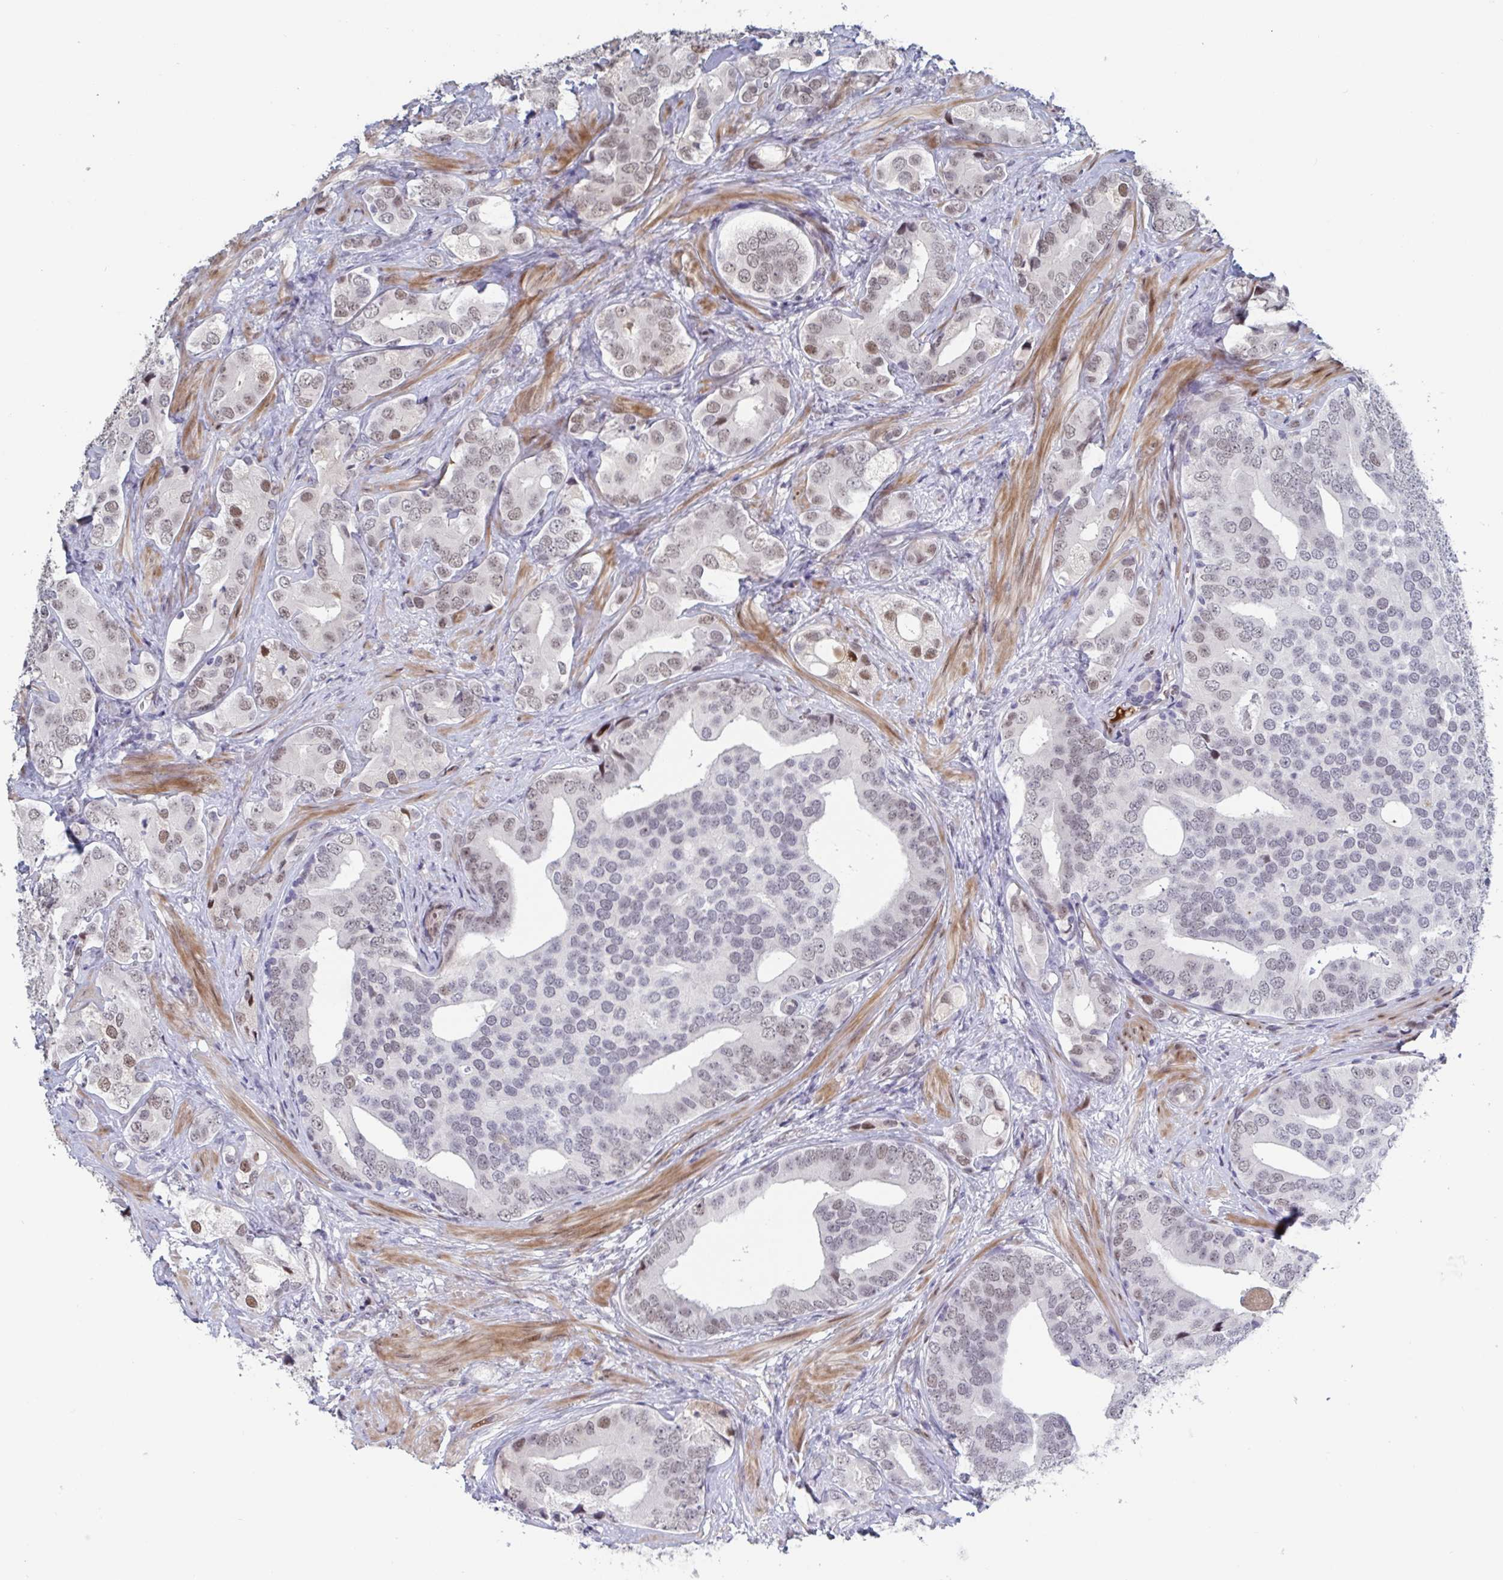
{"staining": {"intensity": "weak", "quantity": "25%-75%", "location": "nuclear"}, "tissue": "prostate cancer", "cell_type": "Tumor cells", "image_type": "cancer", "snomed": [{"axis": "morphology", "description": "Adenocarcinoma, High grade"}, {"axis": "topography", "description": "Prostate"}], "caption": "IHC staining of prostate high-grade adenocarcinoma, which displays low levels of weak nuclear positivity in approximately 25%-75% of tumor cells indicating weak nuclear protein expression. The staining was performed using DAB (brown) for protein detection and nuclei were counterstained in hematoxylin (blue).", "gene": "BCL7B", "patient": {"sex": "male", "age": 62}}